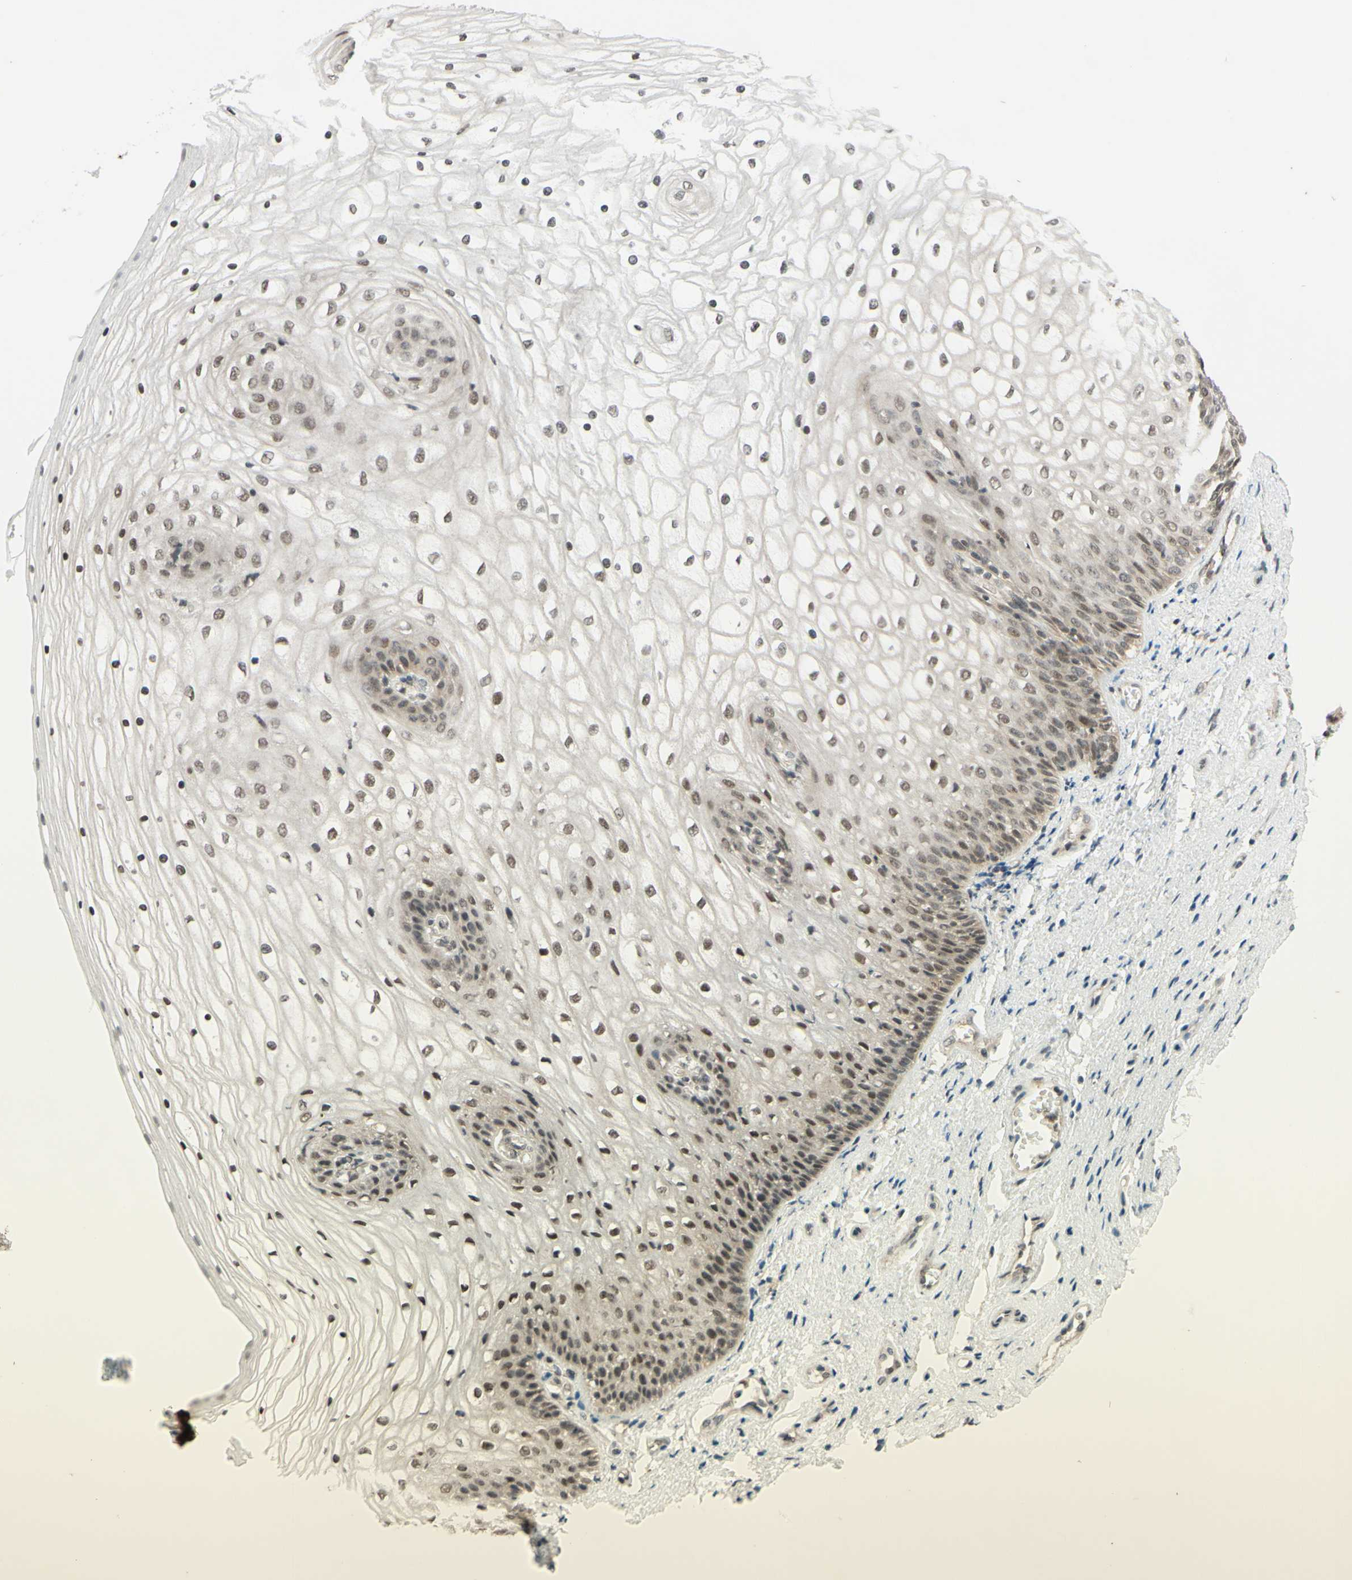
{"staining": {"intensity": "moderate", "quantity": "25%-75%", "location": "nuclear"}, "tissue": "vagina", "cell_type": "Squamous epithelial cells", "image_type": "normal", "snomed": [{"axis": "morphology", "description": "Normal tissue, NOS"}, {"axis": "topography", "description": "Vagina"}], "caption": "Immunohistochemical staining of normal vagina exhibits 25%-75% levels of moderate nuclear protein staining in approximately 25%-75% of squamous epithelial cells.", "gene": "SMARCB1", "patient": {"sex": "female", "age": 34}}